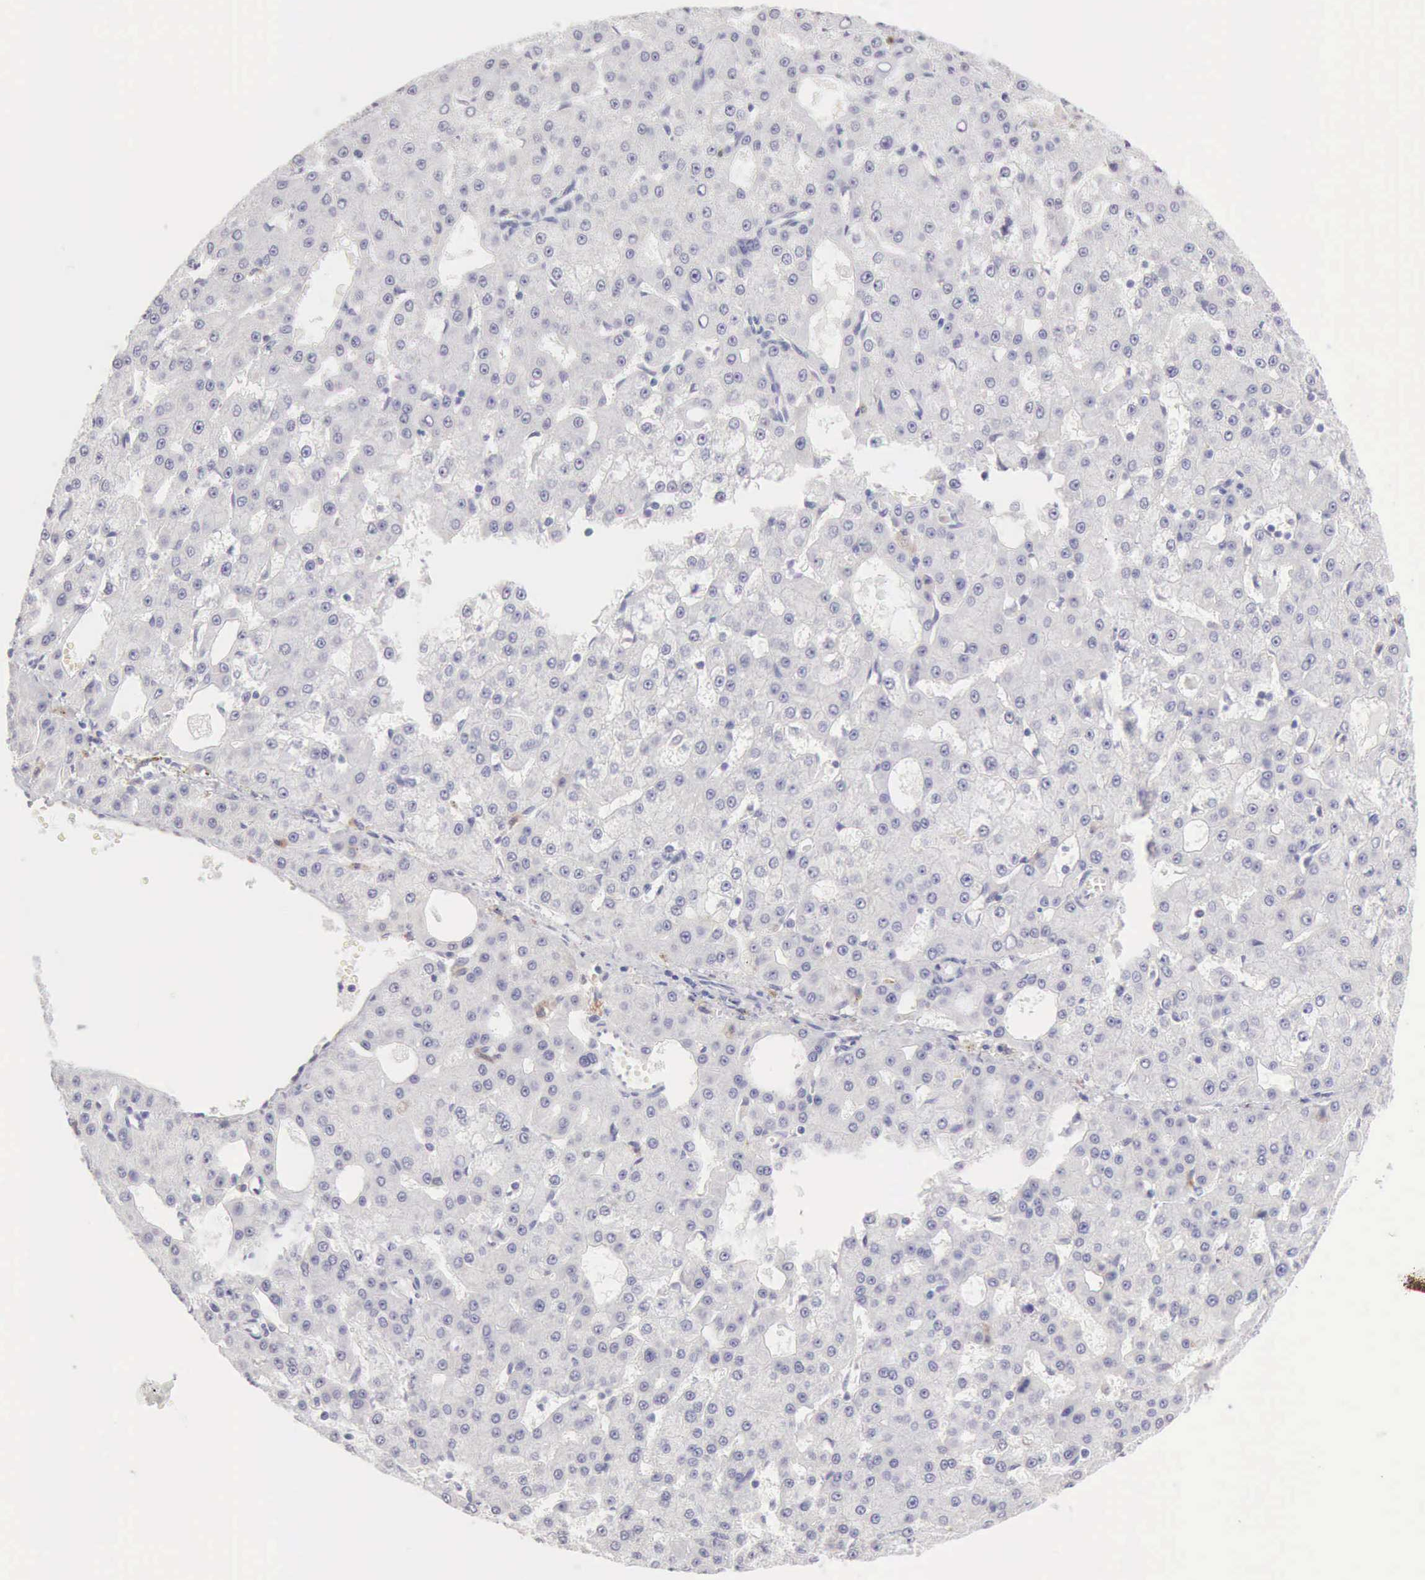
{"staining": {"intensity": "negative", "quantity": "none", "location": "none"}, "tissue": "liver cancer", "cell_type": "Tumor cells", "image_type": "cancer", "snomed": [{"axis": "morphology", "description": "Carcinoma, Hepatocellular, NOS"}, {"axis": "topography", "description": "Liver"}], "caption": "There is no significant expression in tumor cells of liver cancer.", "gene": "RNASE1", "patient": {"sex": "male", "age": 47}}